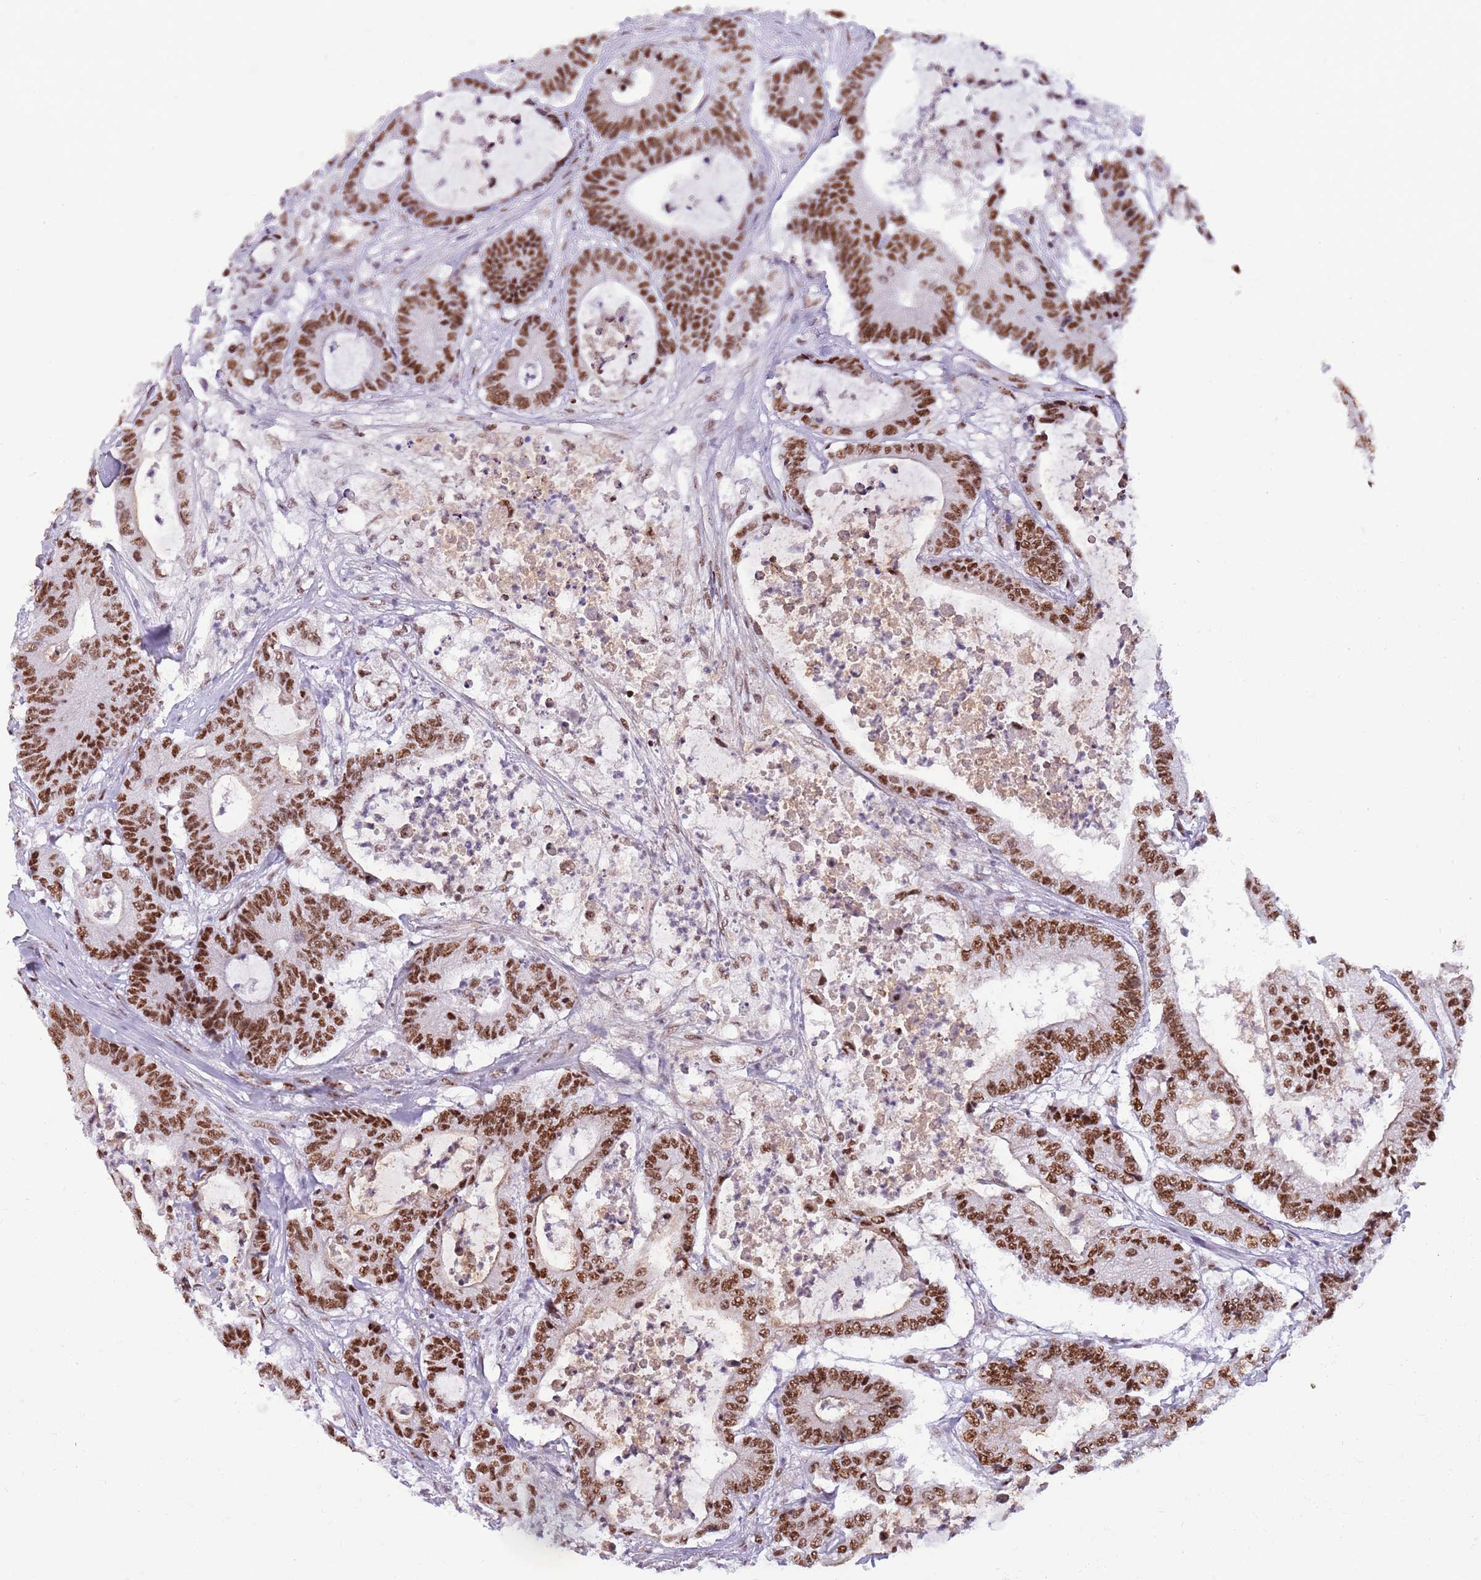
{"staining": {"intensity": "strong", "quantity": ">75%", "location": "nuclear"}, "tissue": "colorectal cancer", "cell_type": "Tumor cells", "image_type": "cancer", "snomed": [{"axis": "morphology", "description": "Adenocarcinoma, NOS"}, {"axis": "topography", "description": "Colon"}], "caption": "IHC of human colorectal cancer (adenocarcinoma) shows high levels of strong nuclear positivity in approximately >75% of tumor cells.", "gene": "SF3A2", "patient": {"sex": "female", "age": 84}}